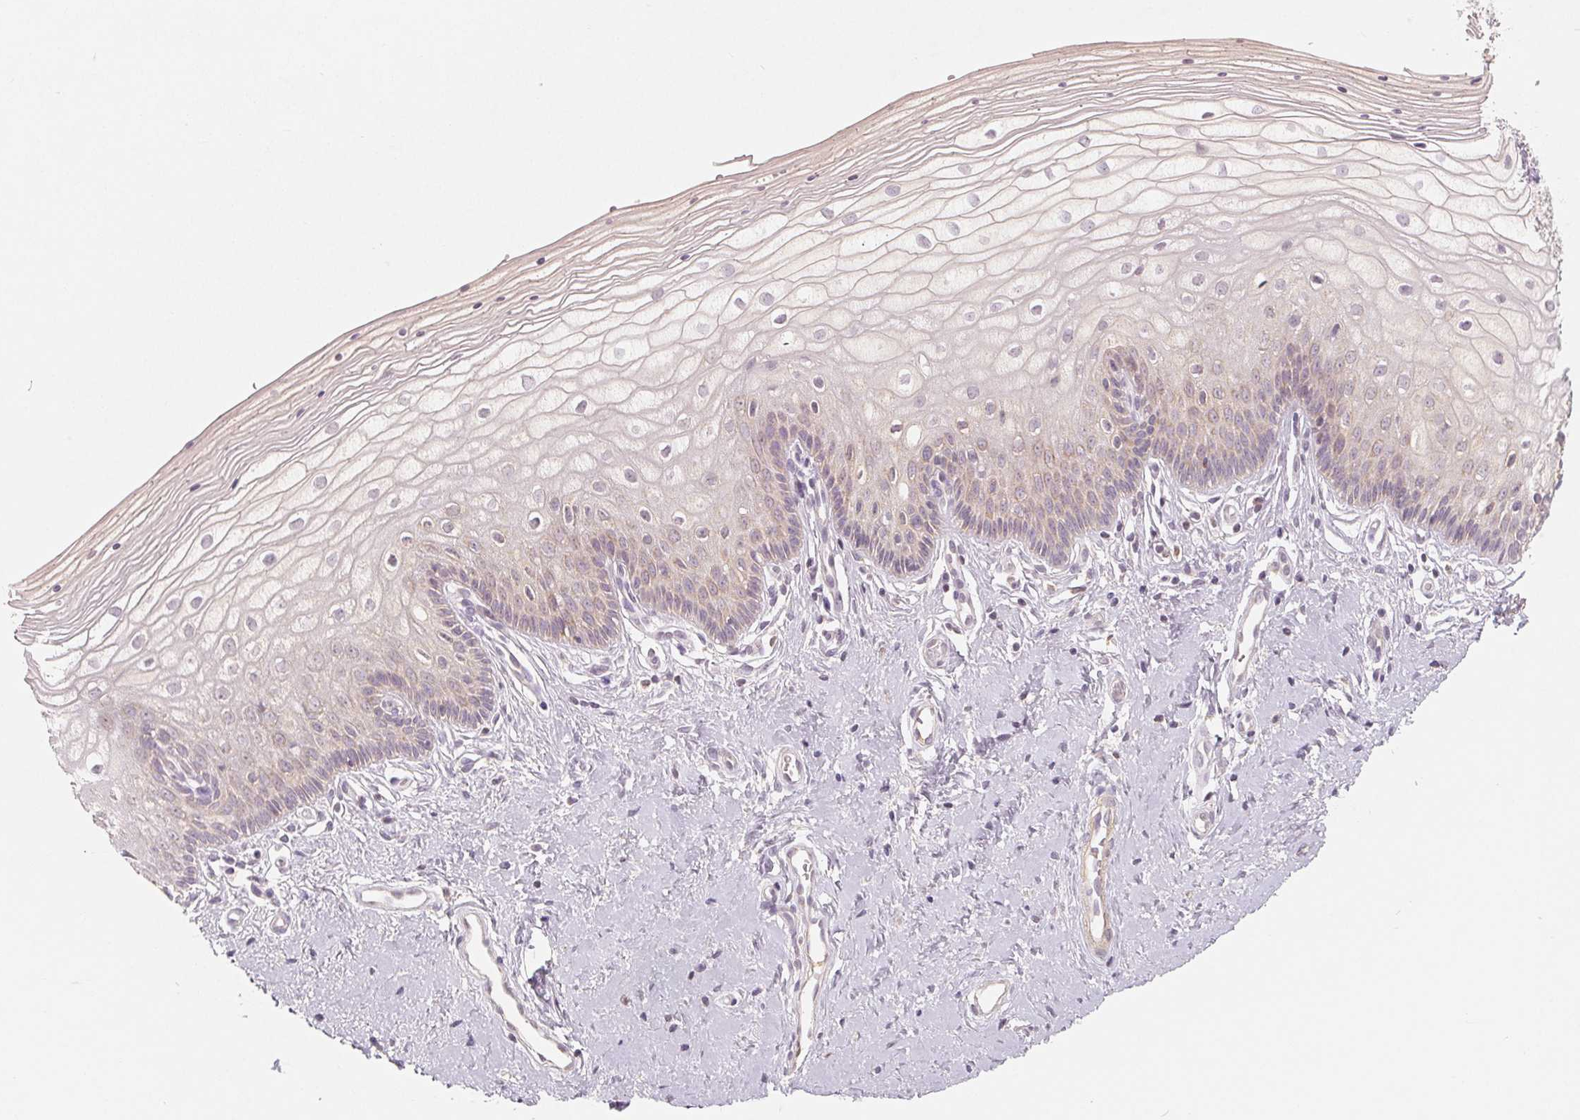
{"staining": {"intensity": "negative", "quantity": "none", "location": "none"}, "tissue": "vagina", "cell_type": "Squamous epithelial cells", "image_type": "normal", "snomed": [{"axis": "morphology", "description": "Normal tissue, NOS"}, {"axis": "topography", "description": "Vagina"}], "caption": "The histopathology image reveals no significant expression in squamous epithelial cells of vagina.", "gene": "GHITM", "patient": {"sex": "female", "age": 39}}